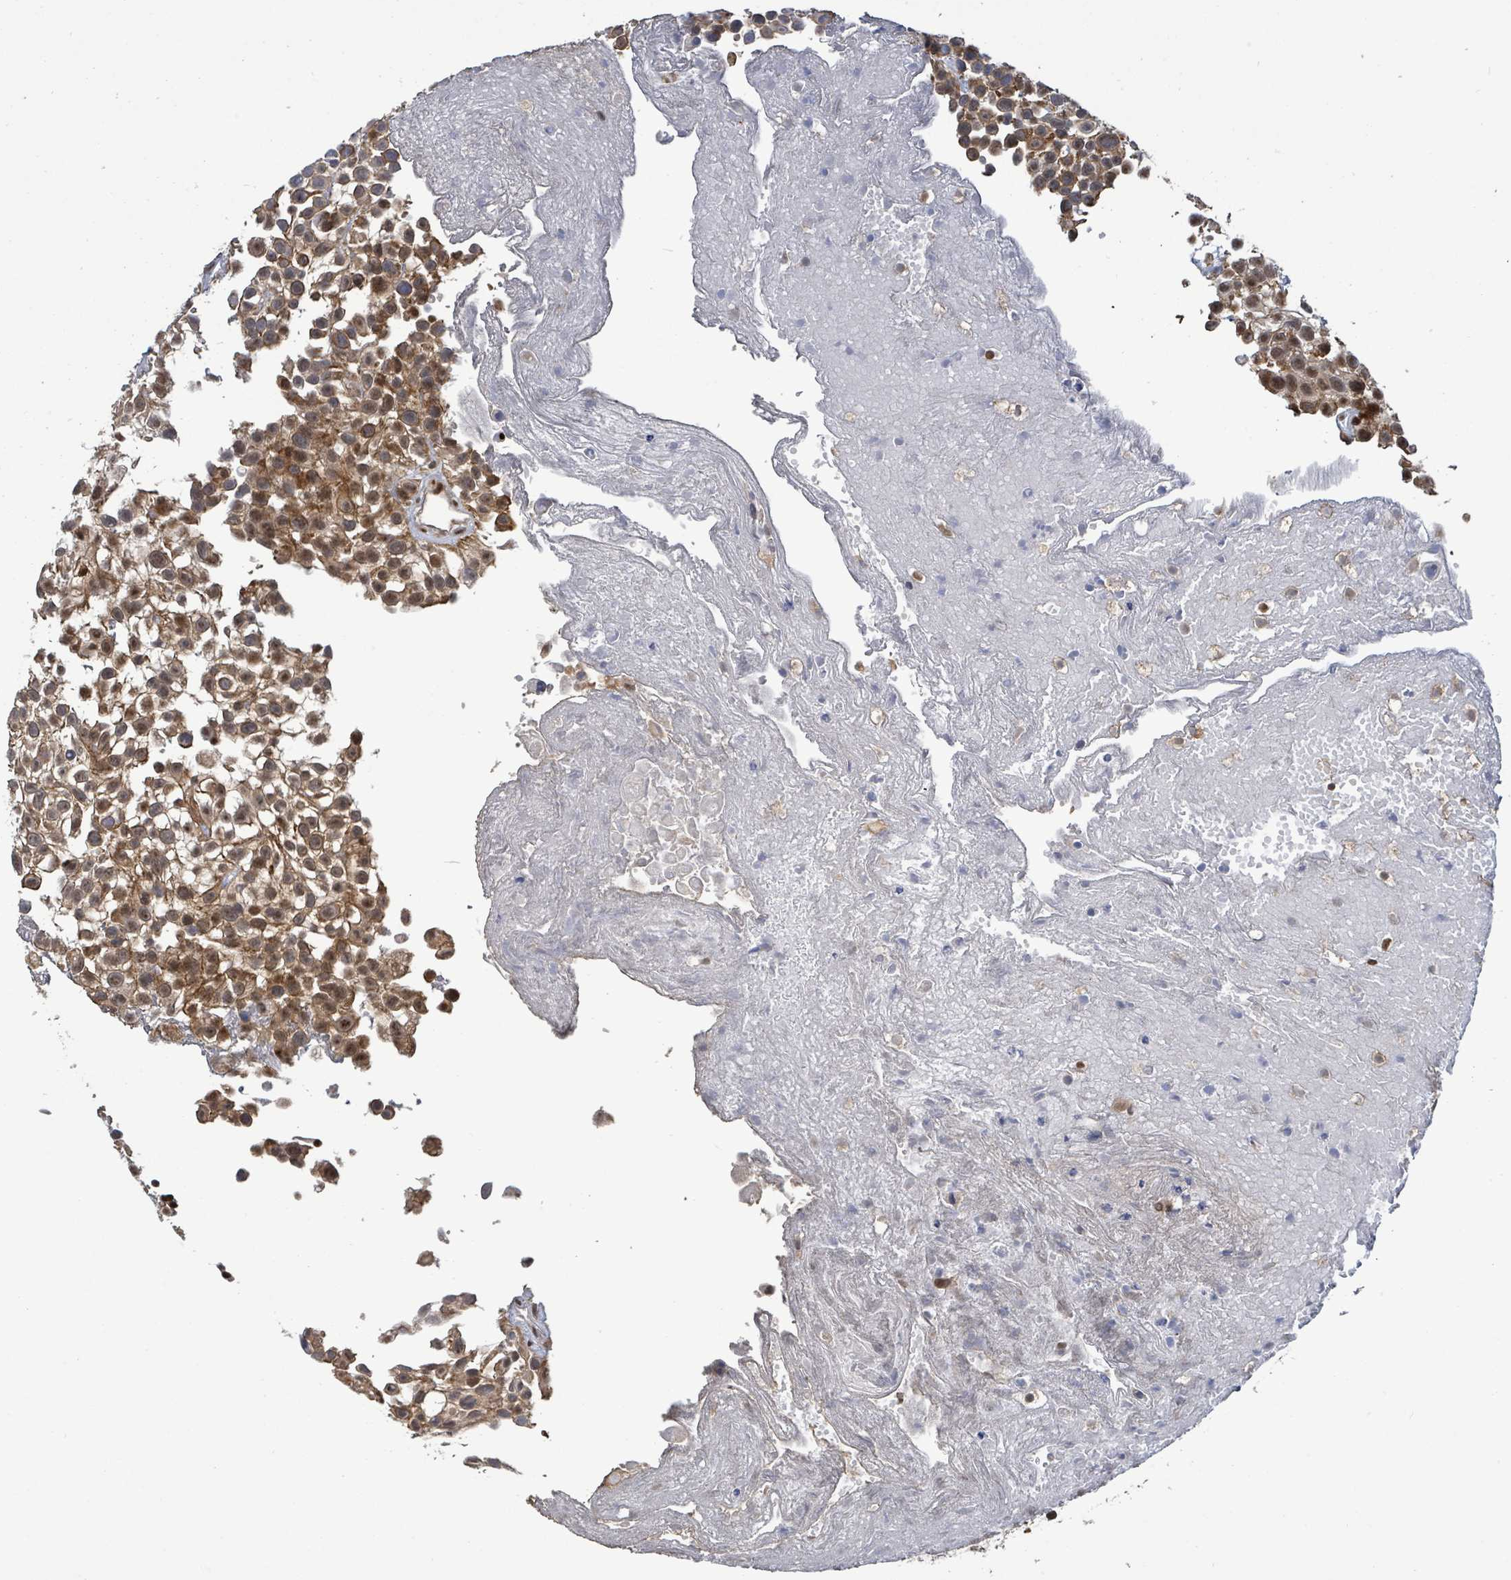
{"staining": {"intensity": "moderate", "quantity": ">75%", "location": "cytoplasmic/membranous,nuclear"}, "tissue": "urothelial cancer", "cell_type": "Tumor cells", "image_type": "cancer", "snomed": [{"axis": "morphology", "description": "Urothelial carcinoma, High grade"}, {"axis": "topography", "description": "Urinary bladder"}], "caption": "Immunohistochemistry of high-grade urothelial carcinoma reveals medium levels of moderate cytoplasmic/membranous and nuclear expression in approximately >75% of tumor cells. (Brightfield microscopy of DAB IHC at high magnification).", "gene": "COQ6", "patient": {"sex": "male", "age": 56}}